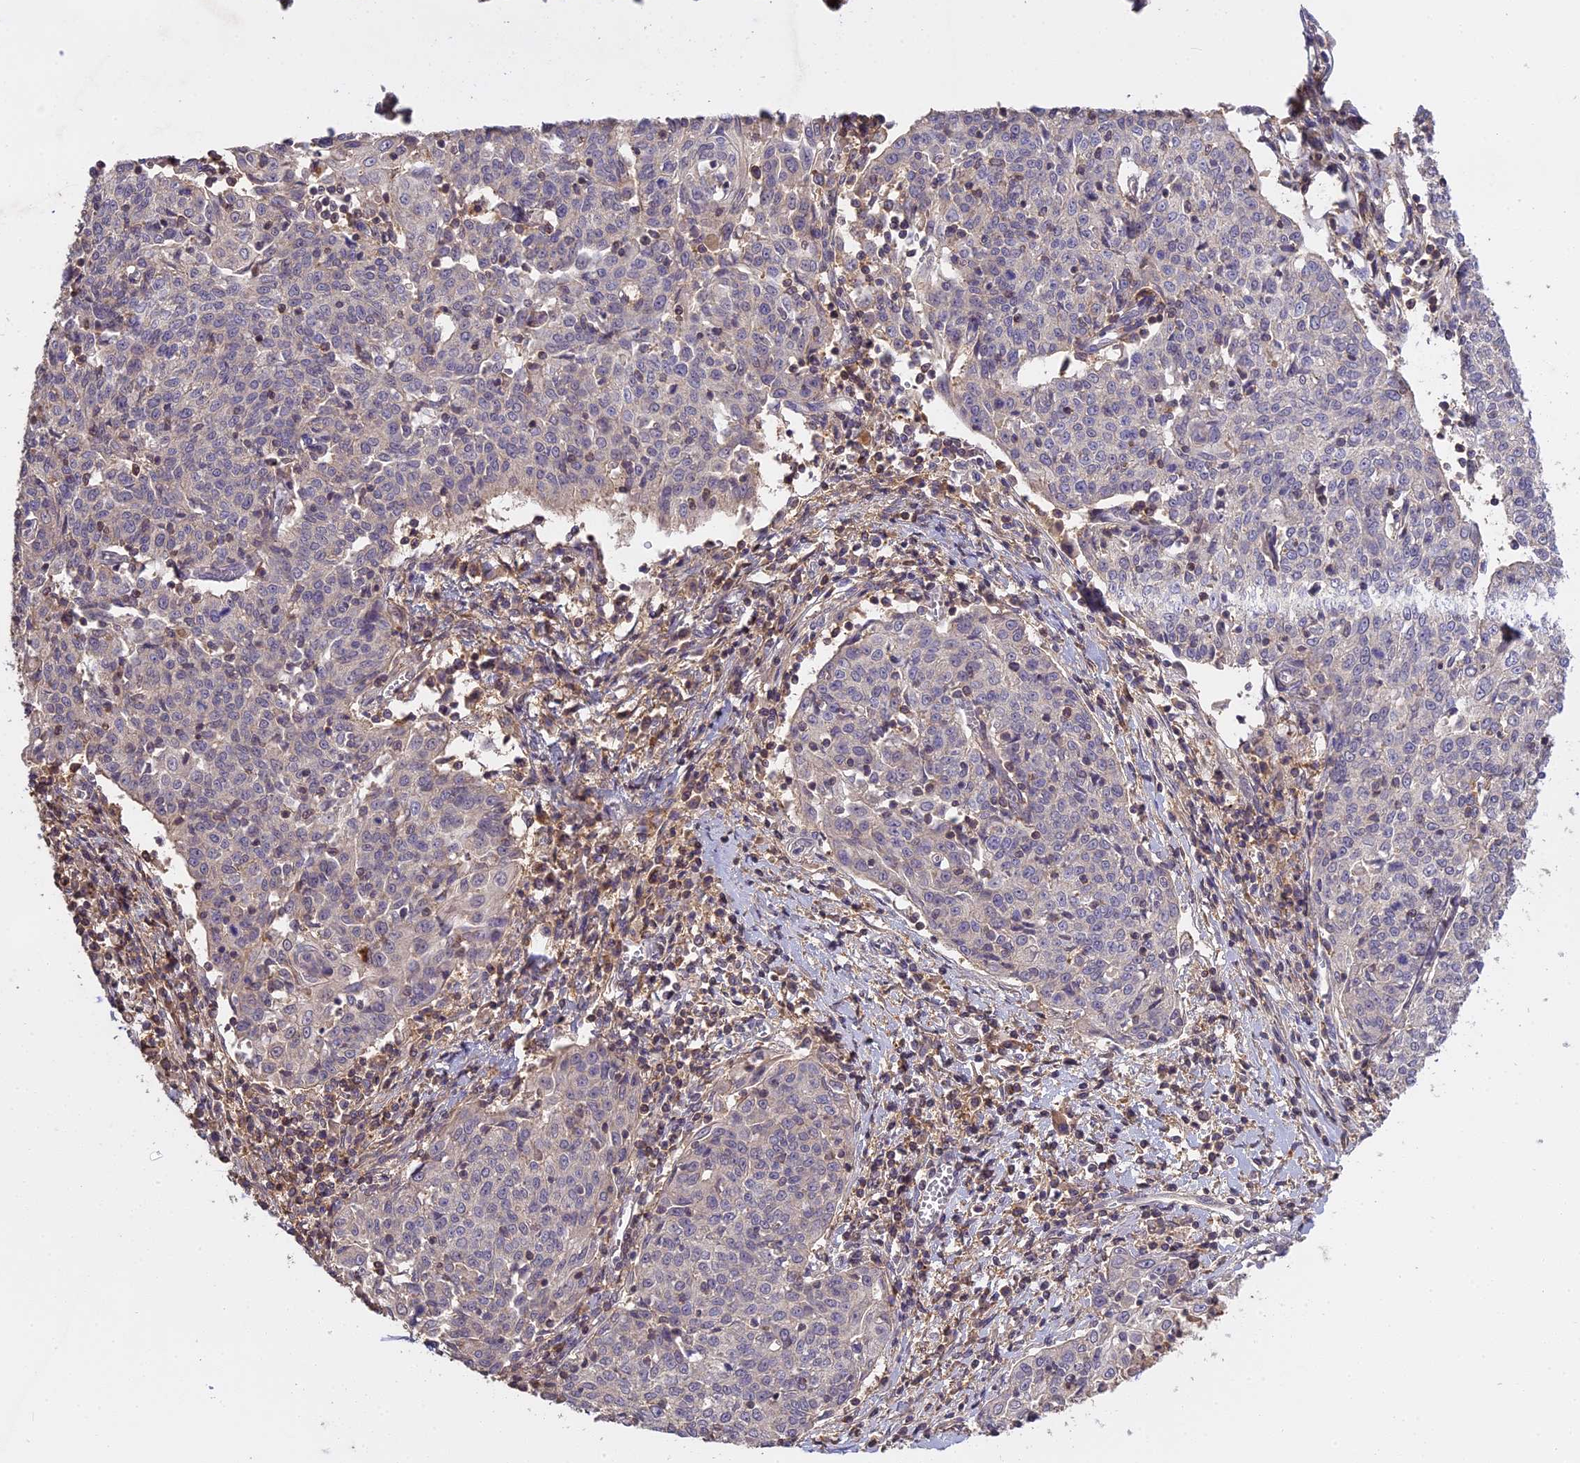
{"staining": {"intensity": "negative", "quantity": "none", "location": "none"}, "tissue": "cervical cancer", "cell_type": "Tumor cells", "image_type": "cancer", "snomed": [{"axis": "morphology", "description": "Squamous cell carcinoma, NOS"}, {"axis": "topography", "description": "Cervix"}], "caption": "Photomicrograph shows no protein staining in tumor cells of cervical cancer tissue.", "gene": "CFAP119", "patient": {"sex": "female", "age": 48}}